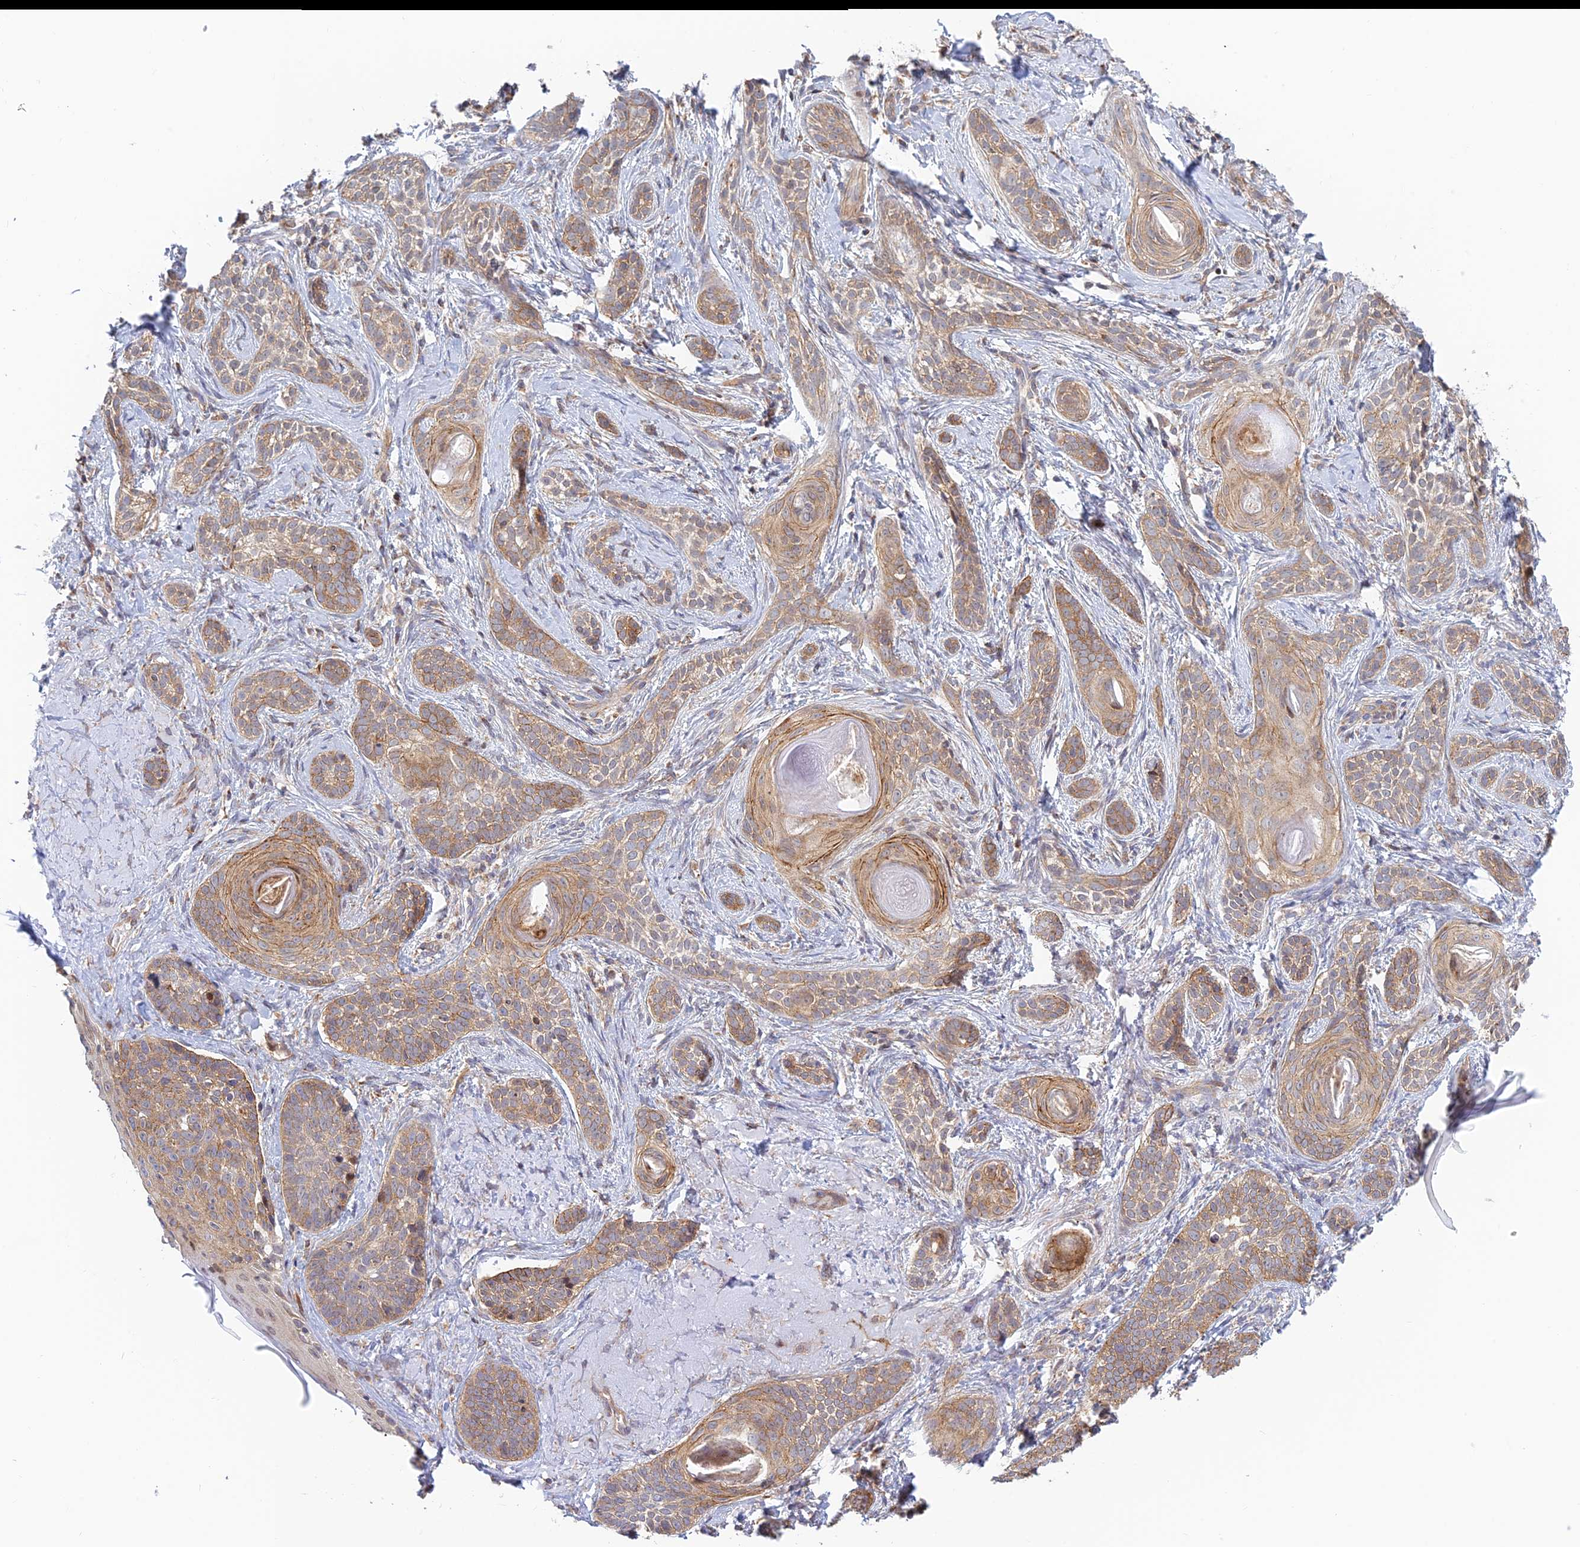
{"staining": {"intensity": "moderate", "quantity": ">75%", "location": "cytoplasmic/membranous"}, "tissue": "skin cancer", "cell_type": "Tumor cells", "image_type": "cancer", "snomed": [{"axis": "morphology", "description": "Basal cell carcinoma"}, {"axis": "topography", "description": "Skin"}], "caption": "Human skin basal cell carcinoma stained with a protein marker shows moderate staining in tumor cells.", "gene": "HOOK2", "patient": {"sex": "male", "age": 71}}